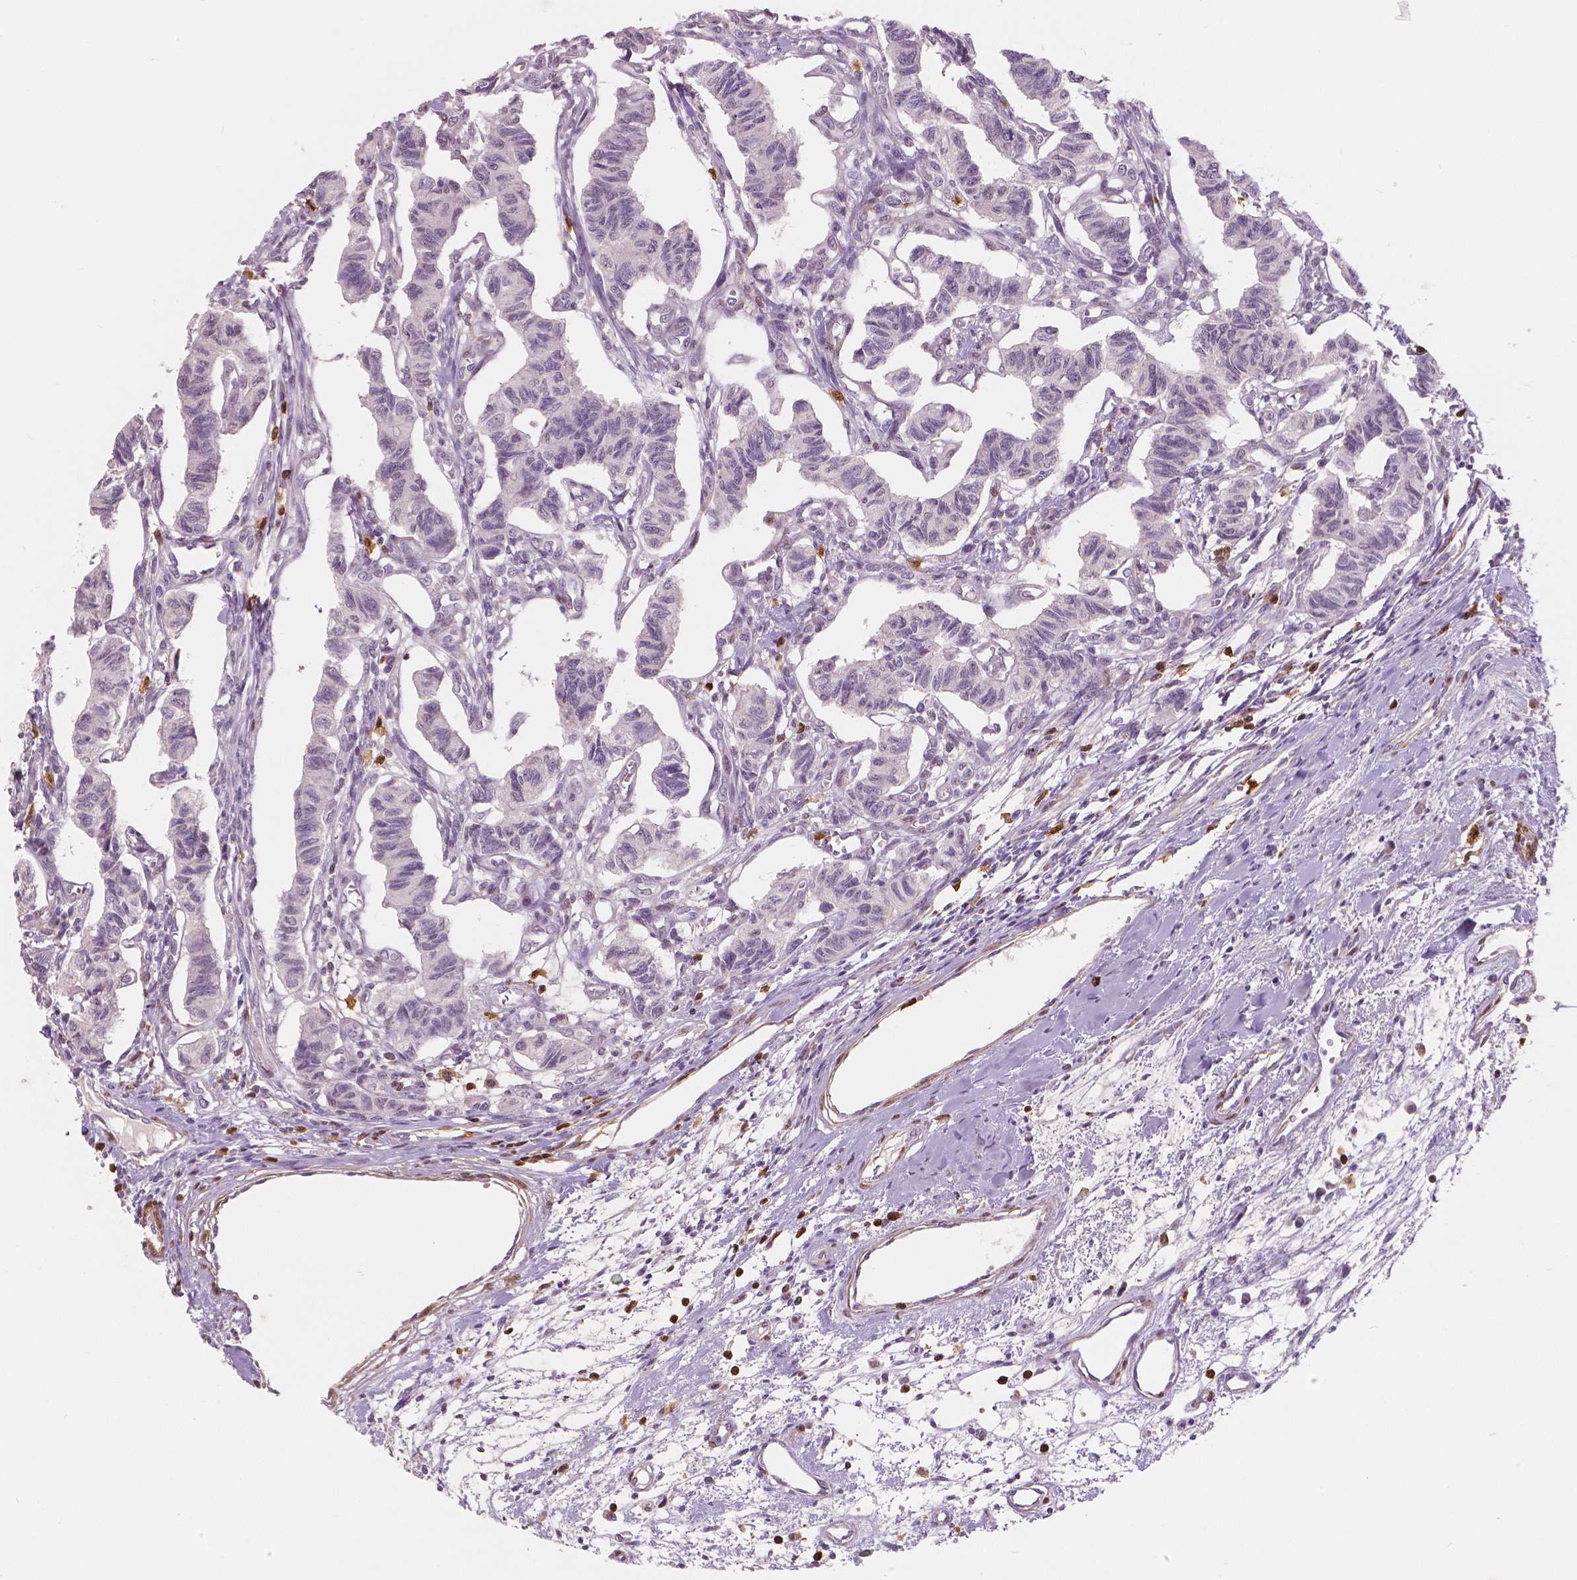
{"staining": {"intensity": "negative", "quantity": "none", "location": "none"}, "tissue": "carcinoid", "cell_type": "Tumor cells", "image_type": "cancer", "snomed": [{"axis": "morphology", "description": "Carcinoid, malignant, NOS"}, {"axis": "topography", "description": "Kidney"}], "caption": "This is an IHC micrograph of human carcinoid. There is no expression in tumor cells.", "gene": "S100A4", "patient": {"sex": "female", "age": 41}}